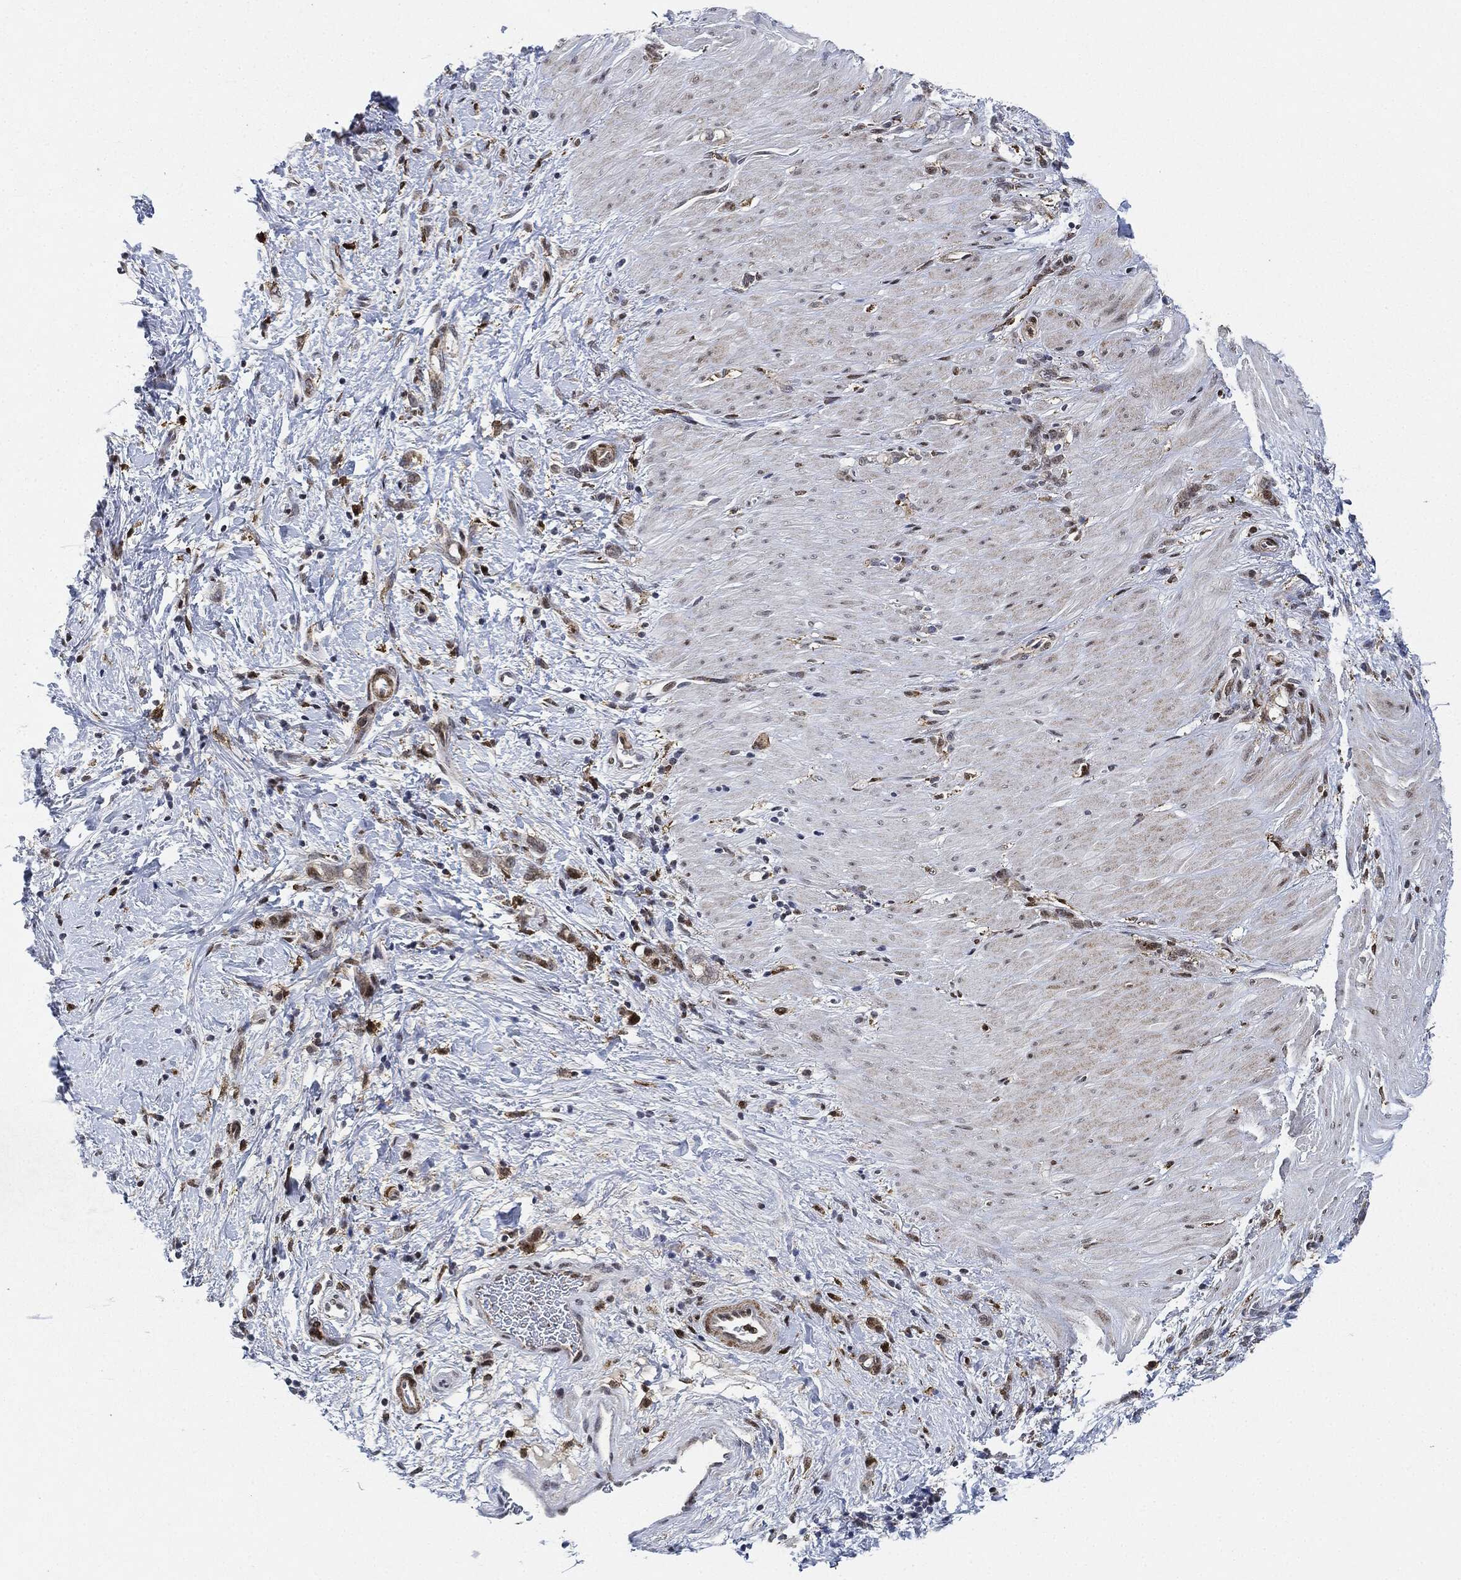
{"staining": {"intensity": "negative", "quantity": "none", "location": "none"}, "tissue": "stomach cancer", "cell_type": "Tumor cells", "image_type": "cancer", "snomed": [{"axis": "morphology", "description": "Normal tissue, NOS"}, {"axis": "morphology", "description": "Adenocarcinoma, NOS"}, {"axis": "topography", "description": "Stomach"}], "caption": "Tumor cells are negative for protein expression in human stomach adenocarcinoma. (Brightfield microscopy of DAB (3,3'-diaminobenzidine) immunohistochemistry at high magnification).", "gene": "NANOS3", "patient": {"sex": "male", "age": 67}}